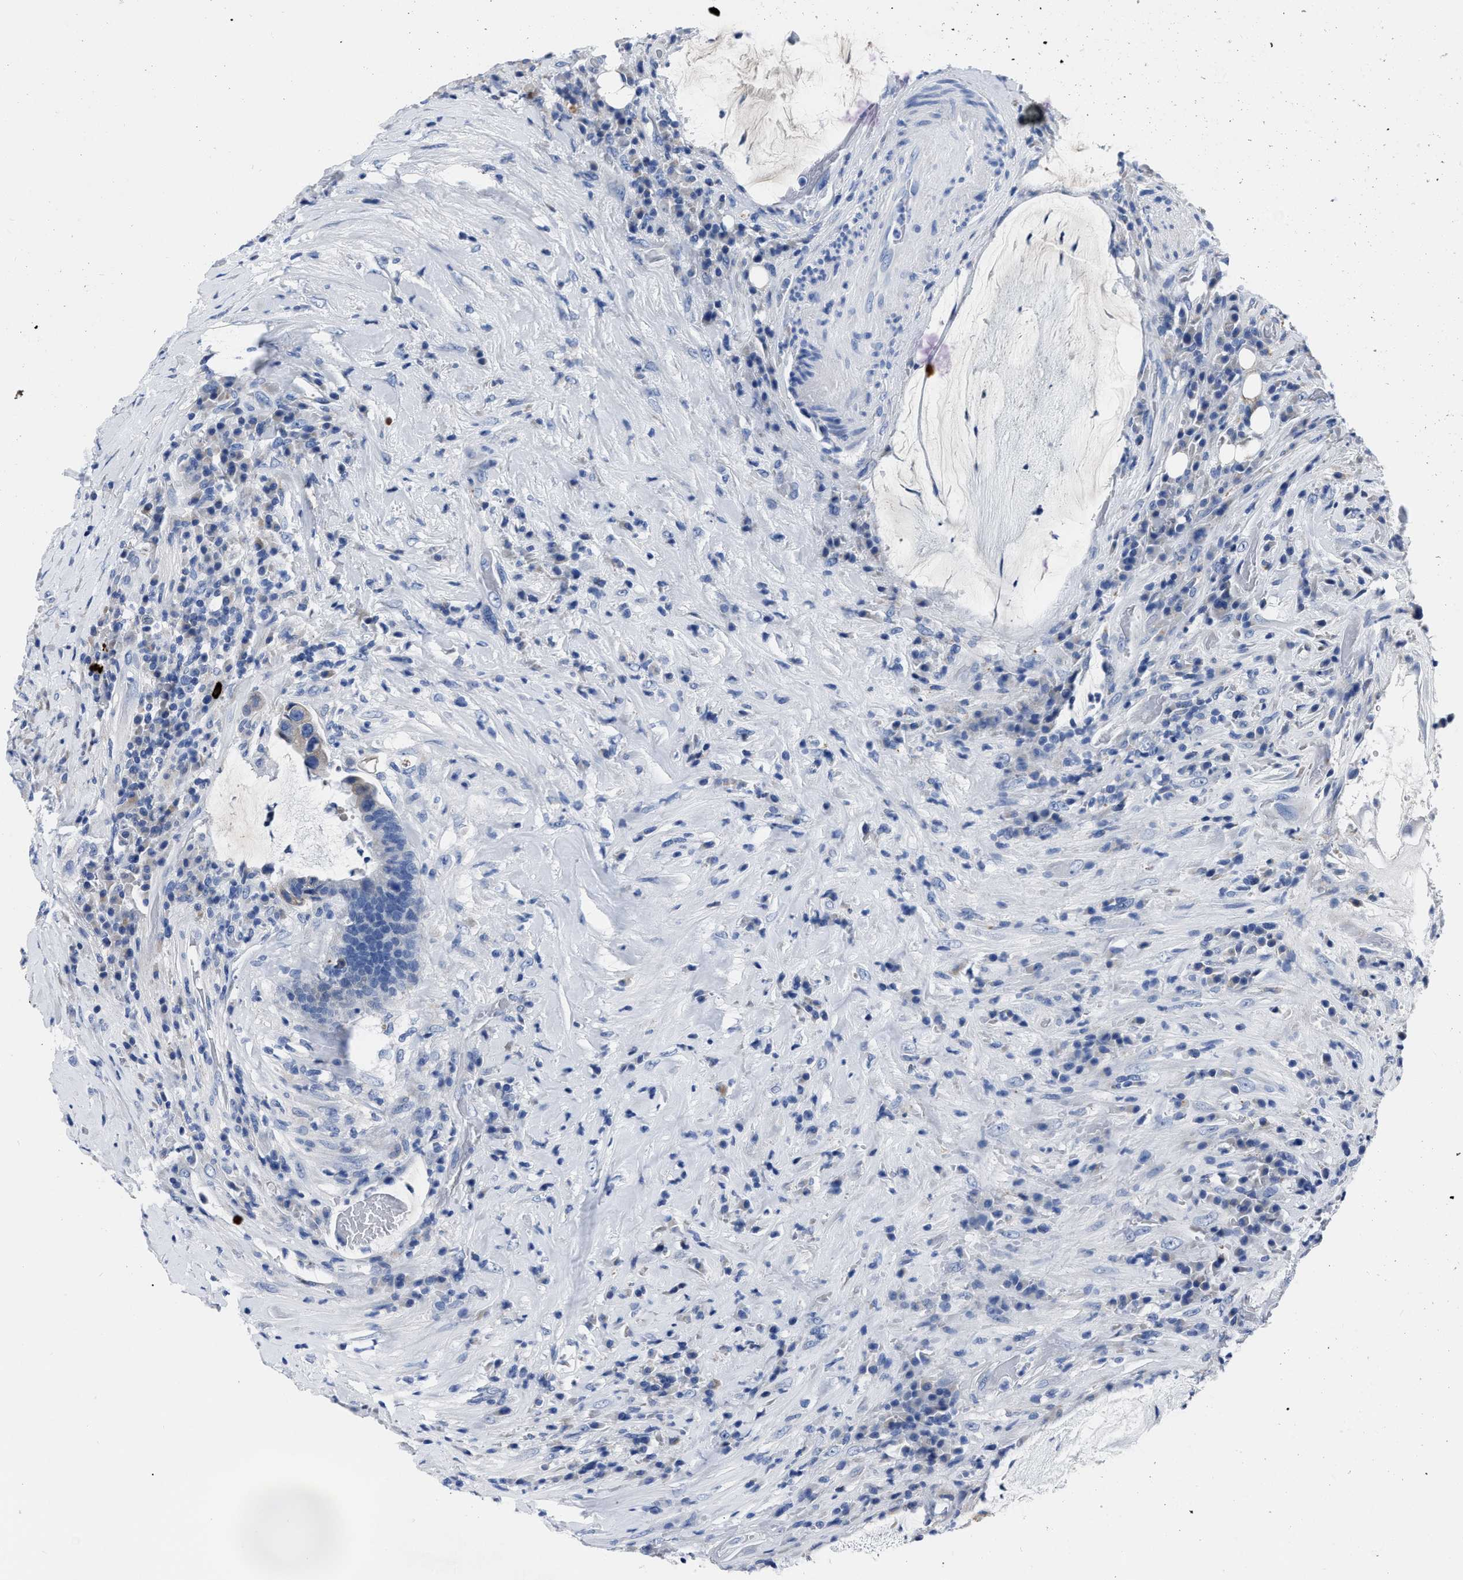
{"staining": {"intensity": "negative", "quantity": "none", "location": "none"}, "tissue": "colorectal cancer", "cell_type": "Tumor cells", "image_type": "cancer", "snomed": [{"axis": "morphology", "description": "Adenocarcinoma, NOS"}, {"axis": "topography", "description": "Rectum"}], "caption": "This is a histopathology image of IHC staining of colorectal cancer (adenocarcinoma), which shows no staining in tumor cells.", "gene": "MOV10L1", "patient": {"sex": "female", "age": 89}}